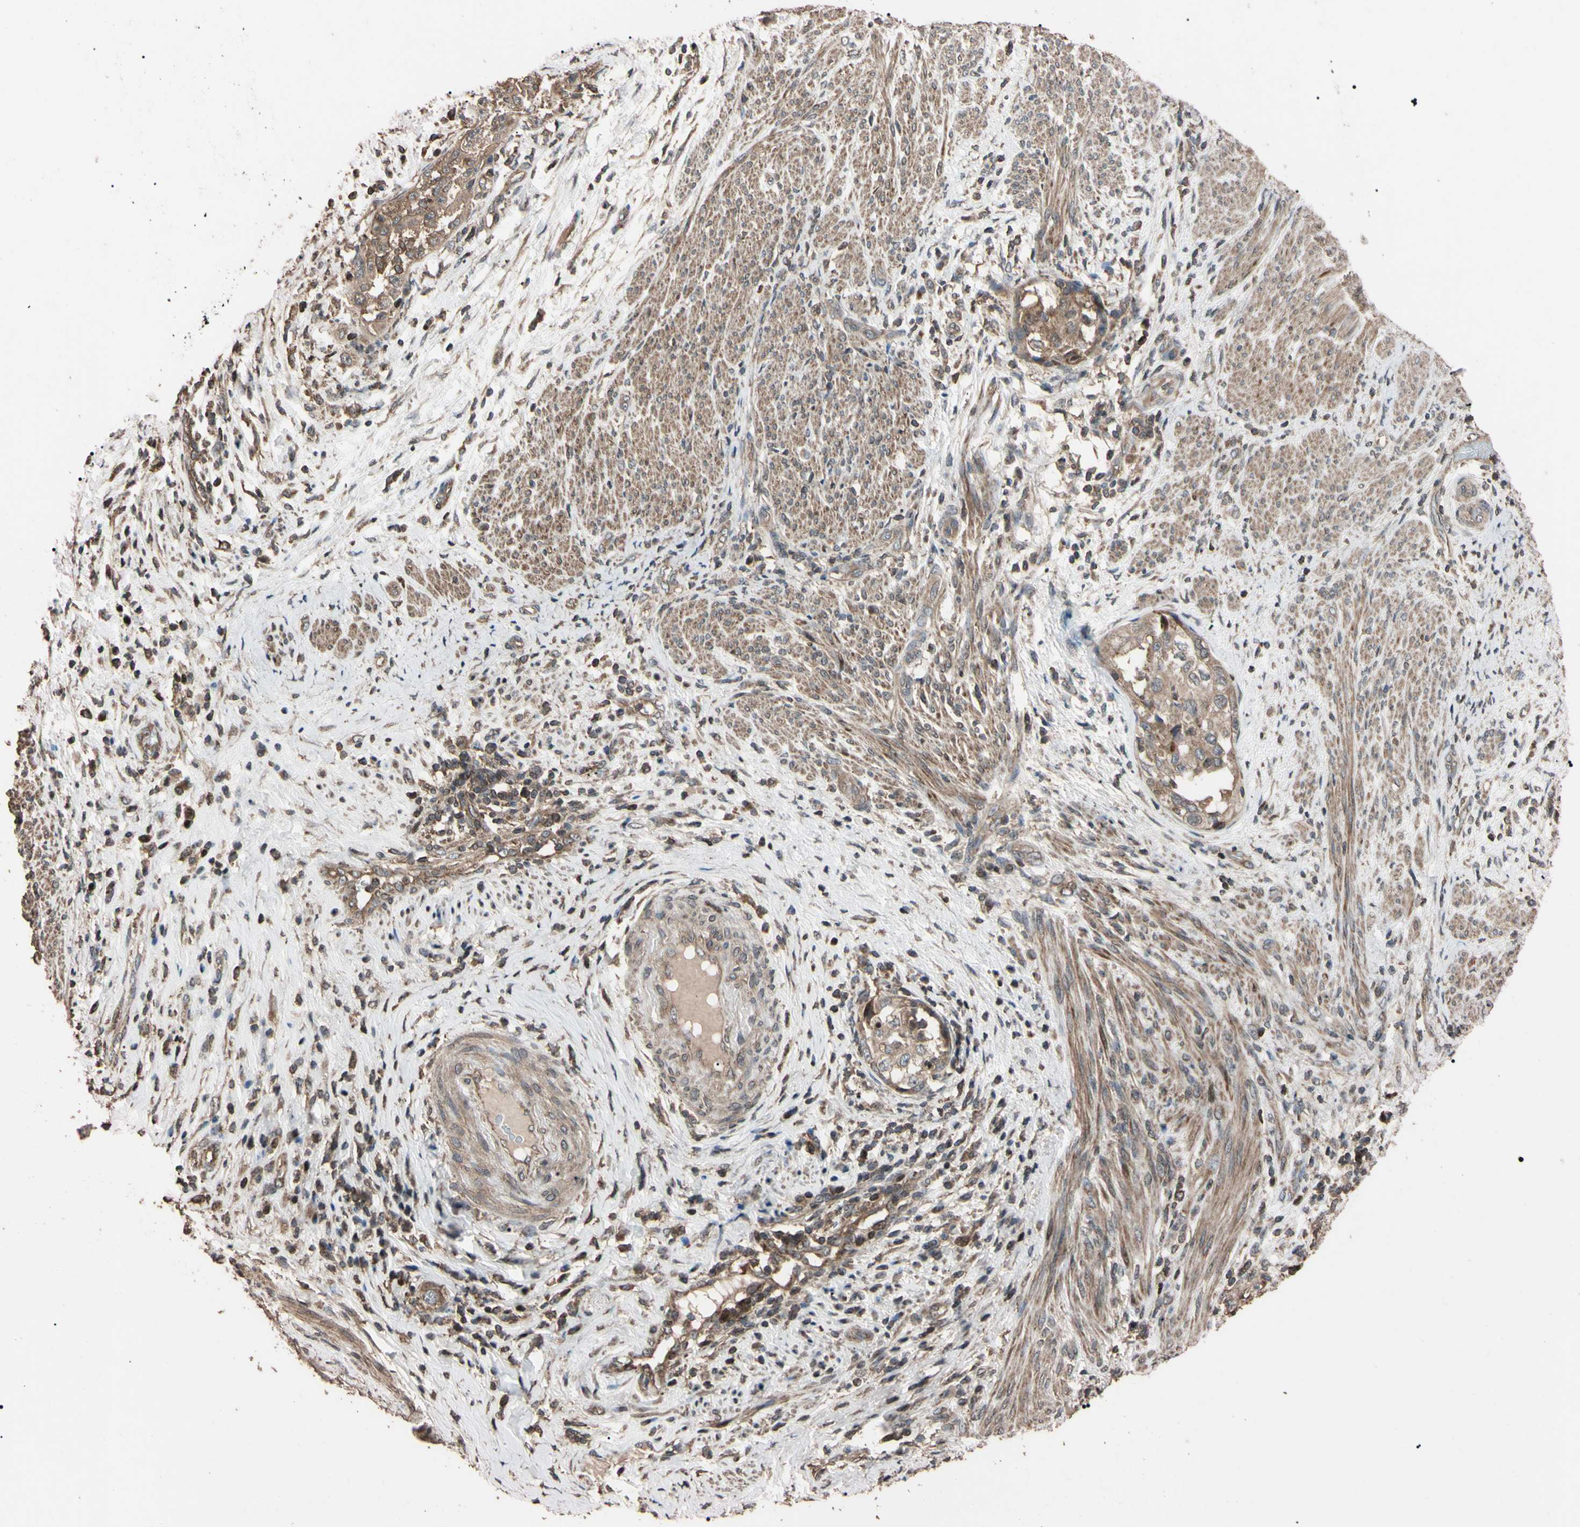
{"staining": {"intensity": "moderate", "quantity": ">75%", "location": "cytoplasmic/membranous"}, "tissue": "endometrial cancer", "cell_type": "Tumor cells", "image_type": "cancer", "snomed": [{"axis": "morphology", "description": "Adenocarcinoma, NOS"}, {"axis": "topography", "description": "Endometrium"}], "caption": "A brown stain highlights moderate cytoplasmic/membranous staining of a protein in human endometrial cancer (adenocarcinoma) tumor cells.", "gene": "TNFRSF1A", "patient": {"sex": "female", "age": 85}}